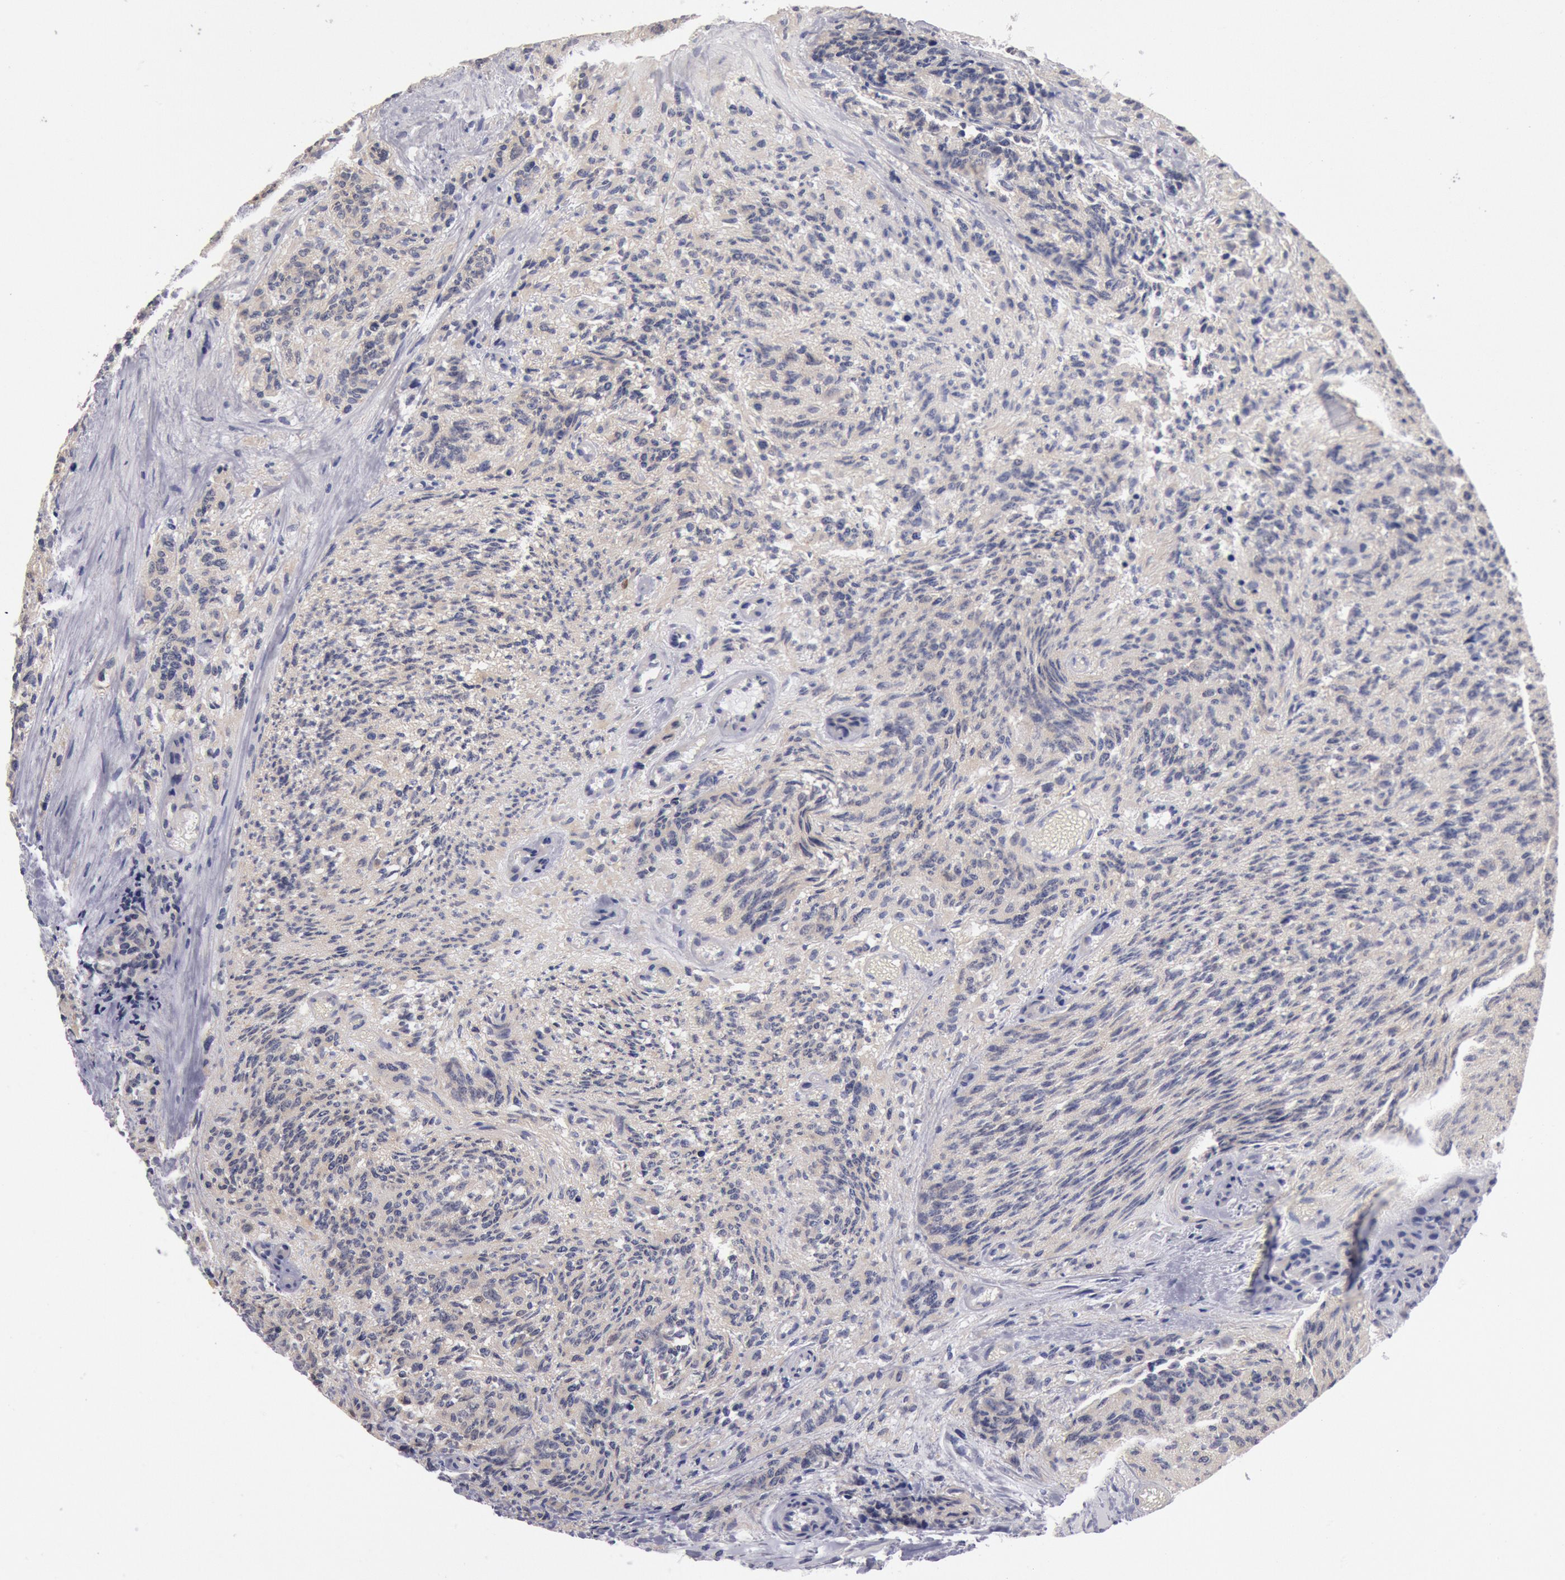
{"staining": {"intensity": "strong", "quantity": ">75%", "location": "cytoplasmic/membranous,nuclear"}, "tissue": "glioma", "cell_type": "Tumor cells", "image_type": "cancer", "snomed": [{"axis": "morphology", "description": "Glioma, malignant, High grade"}, {"axis": "topography", "description": "Brain"}], "caption": "Glioma stained with a protein marker reveals strong staining in tumor cells.", "gene": "DNAJA1", "patient": {"sex": "male", "age": 36}}